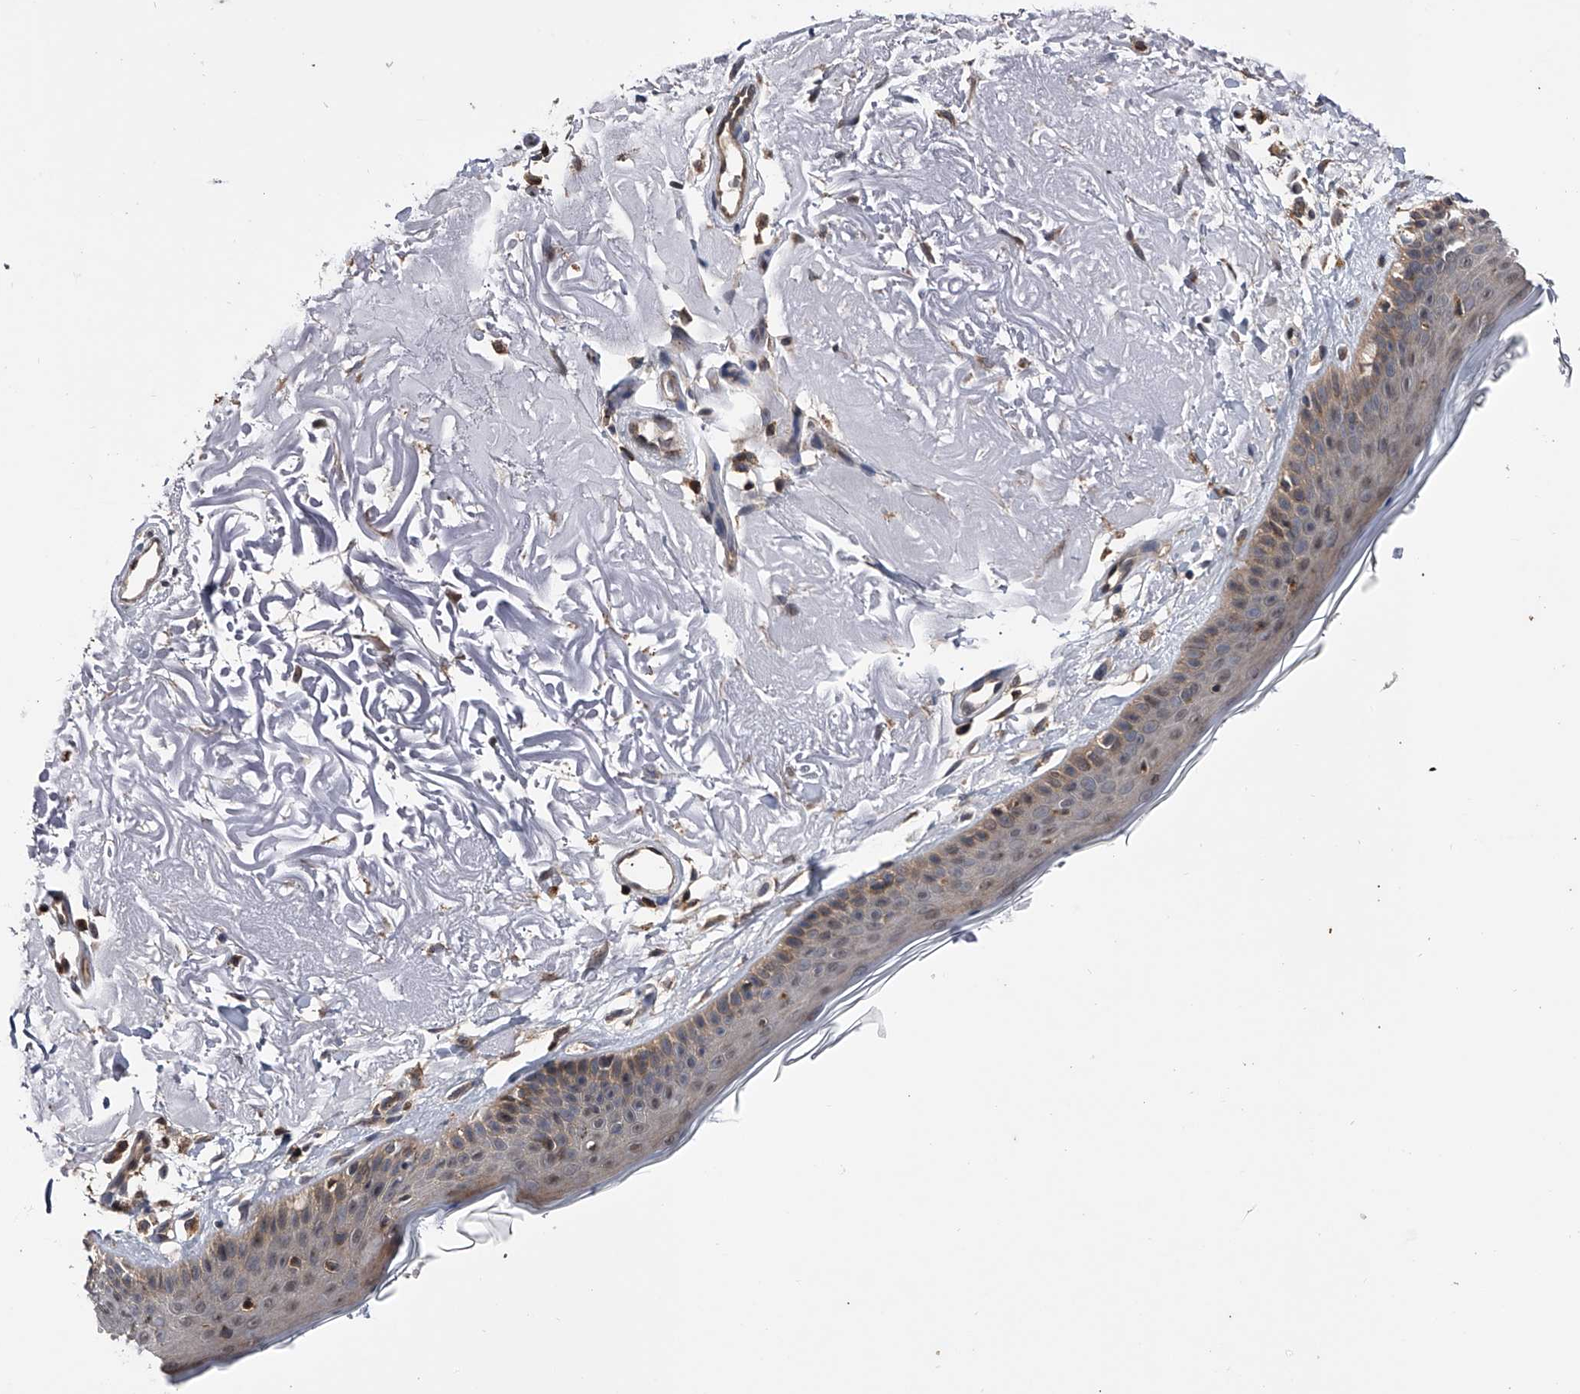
{"staining": {"intensity": "moderate", "quantity": "25%-75%", "location": "cytoplasmic/membranous"}, "tissue": "skin", "cell_type": "Fibroblasts", "image_type": "normal", "snomed": [{"axis": "morphology", "description": "Normal tissue, NOS"}, {"axis": "topography", "description": "Skin"}, {"axis": "topography", "description": "Skeletal muscle"}], "caption": "DAB immunohistochemical staining of benign human skin exhibits moderate cytoplasmic/membranous protein expression in about 25%-75% of fibroblasts. Nuclei are stained in blue.", "gene": "PAN3", "patient": {"sex": "male", "age": 83}}